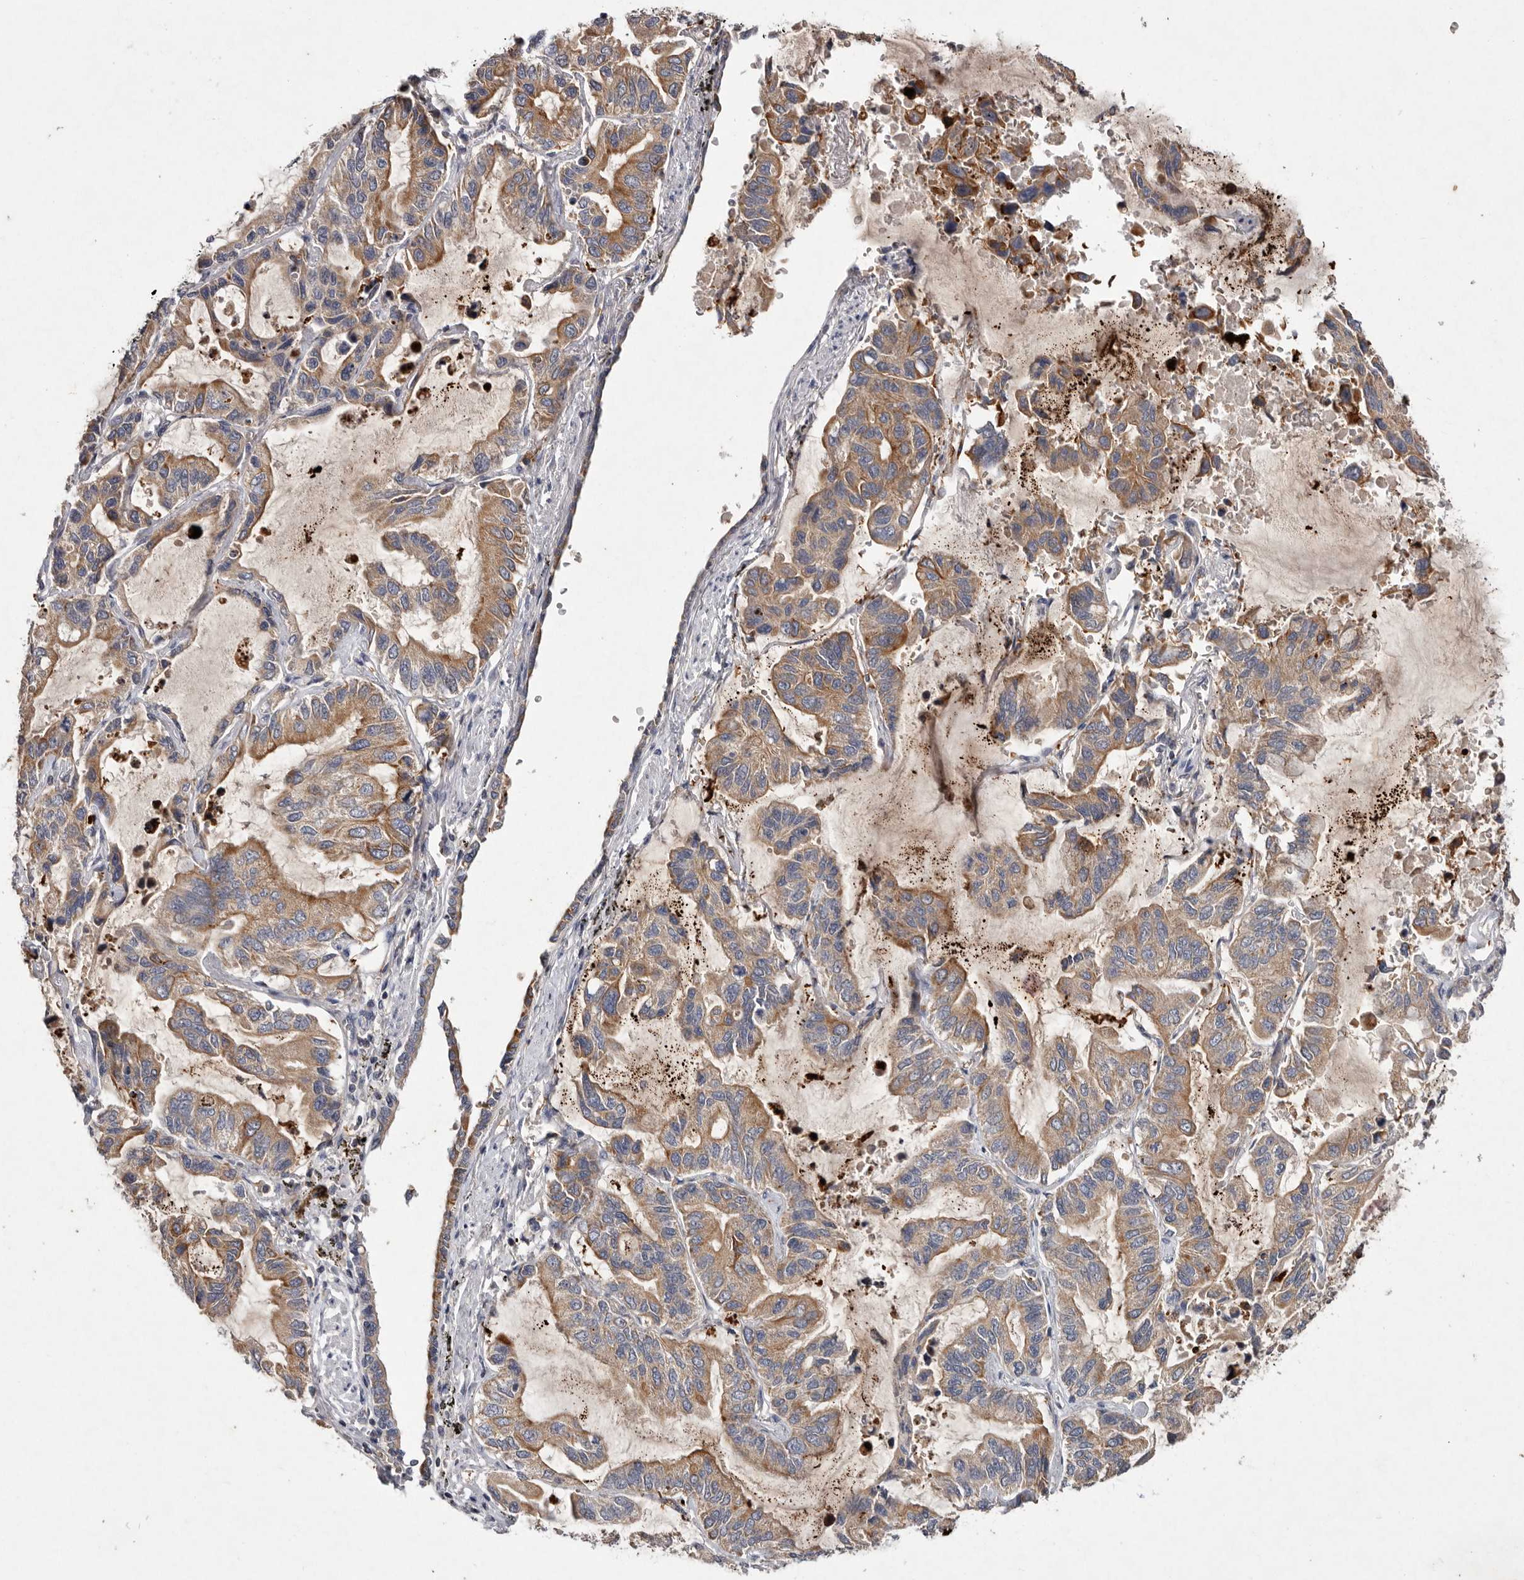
{"staining": {"intensity": "moderate", "quantity": ">75%", "location": "cytoplasmic/membranous"}, "tissue": "lung cancer", "cell_type": "Tumor cells", "image_type": "cancer", "snomed": [{"axis": "morphology", "description": "Adenocarcinoma, NOS"}, {"axis": "topography", "description": "Lung"}], "caption": "Approximately >75% of tumor cells in human lung cancer (adenocarcinoma) reveal moderate cytoplasmic/membranous protein positivity as visualized by brown immunohistochemical staining.", "gene": "TNFSF14", "patient": {"sex": "male", "age": 64}}